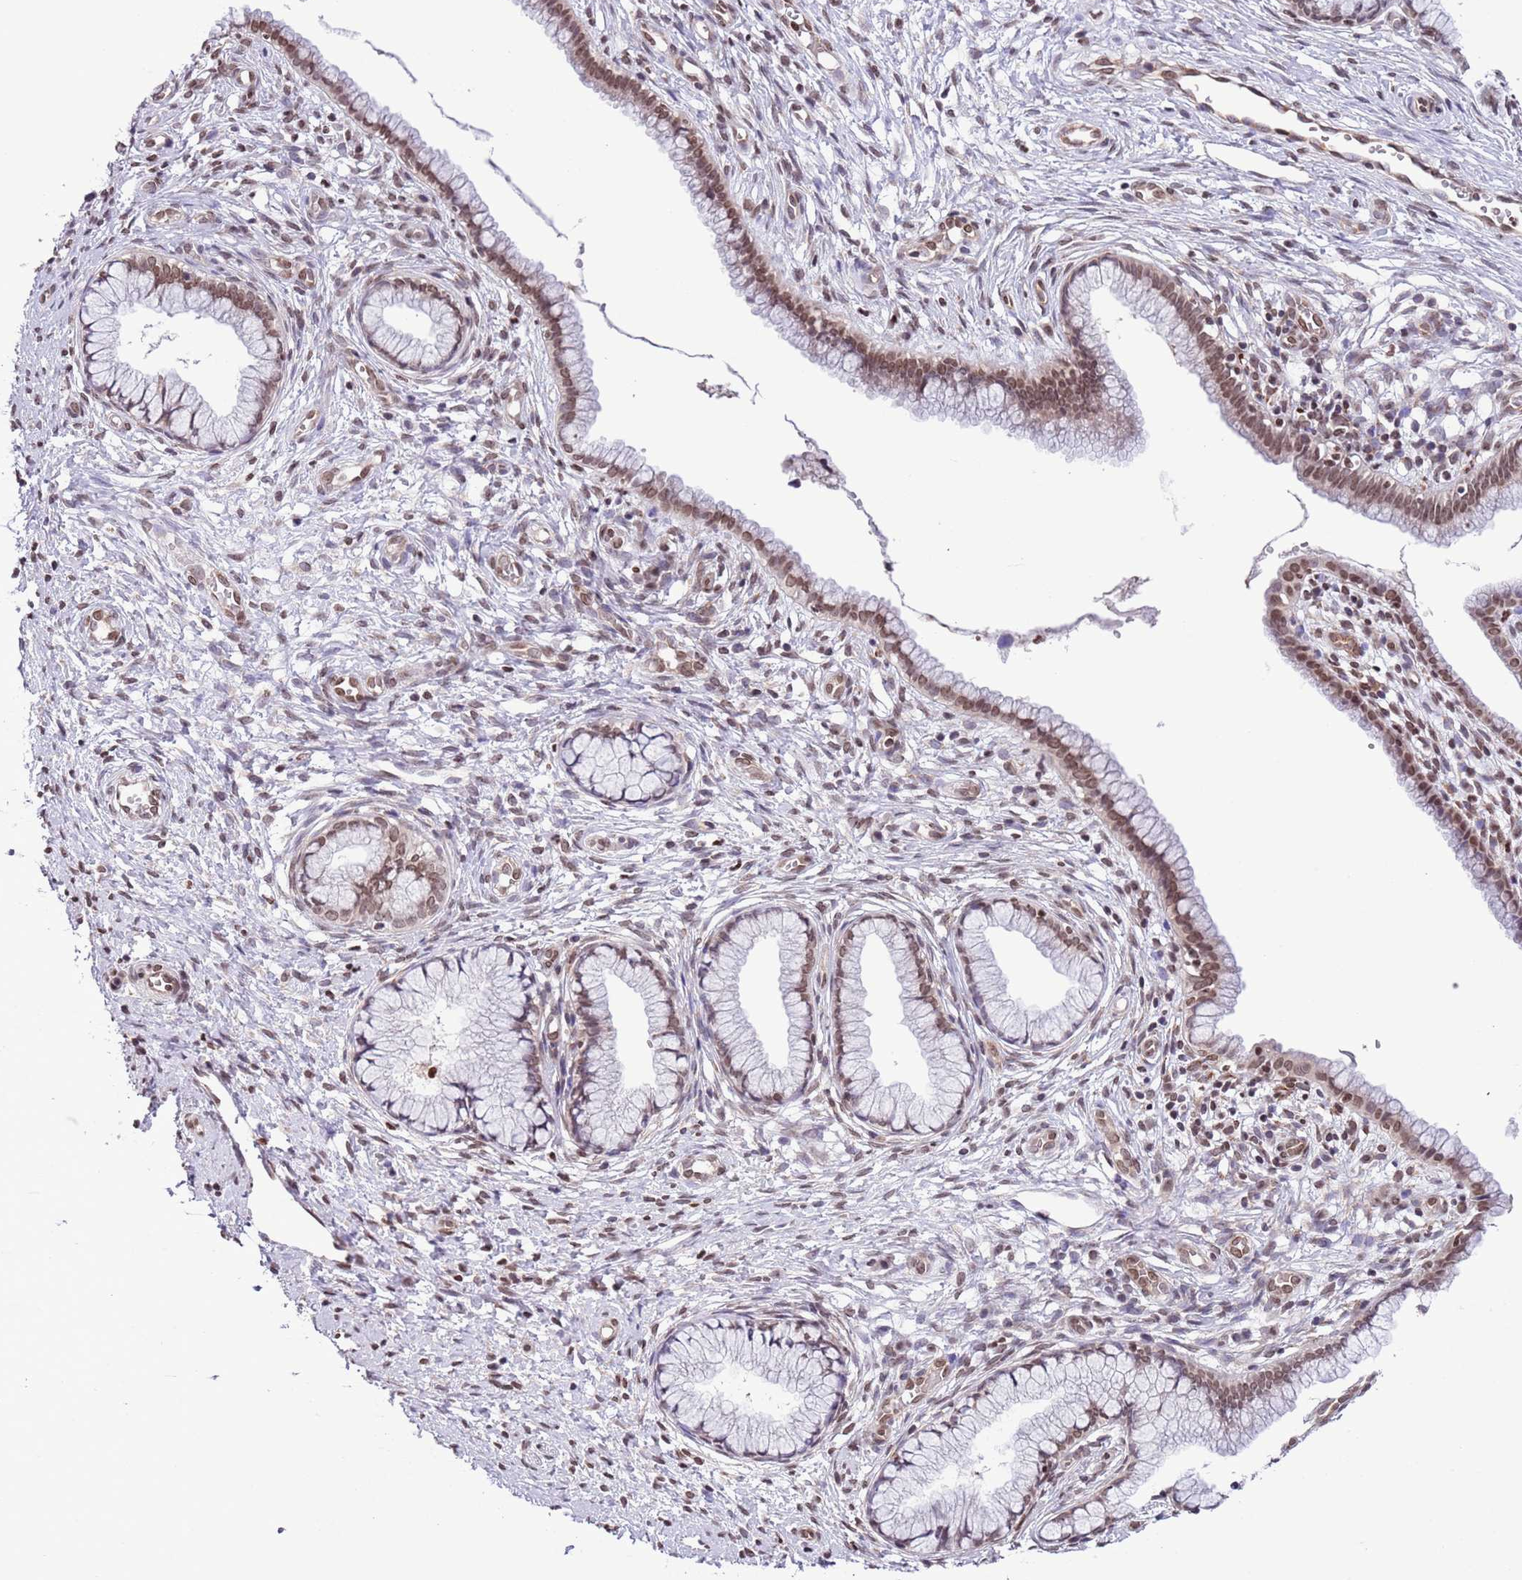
{"staining": {"intensity": "moderate", "quantity": ">75%", "location": "nuclear"}, "tissue": "cervix", "cell_type": "Glandular cells", "image_type": "normal", "snomed": [{"axis": "morphology", "description": "Normal tissue, NOS"}, {"axis": "topography", "description": "Cervix"}], "caption": "IHC micrograph of unremarkable cervix stained for a protein (brown), which shows medium levels of moderate nuclear expression in about >75% of glandular cells.", "gene": "NRIP1", "patient": {"sex": "female", "age": 36}}